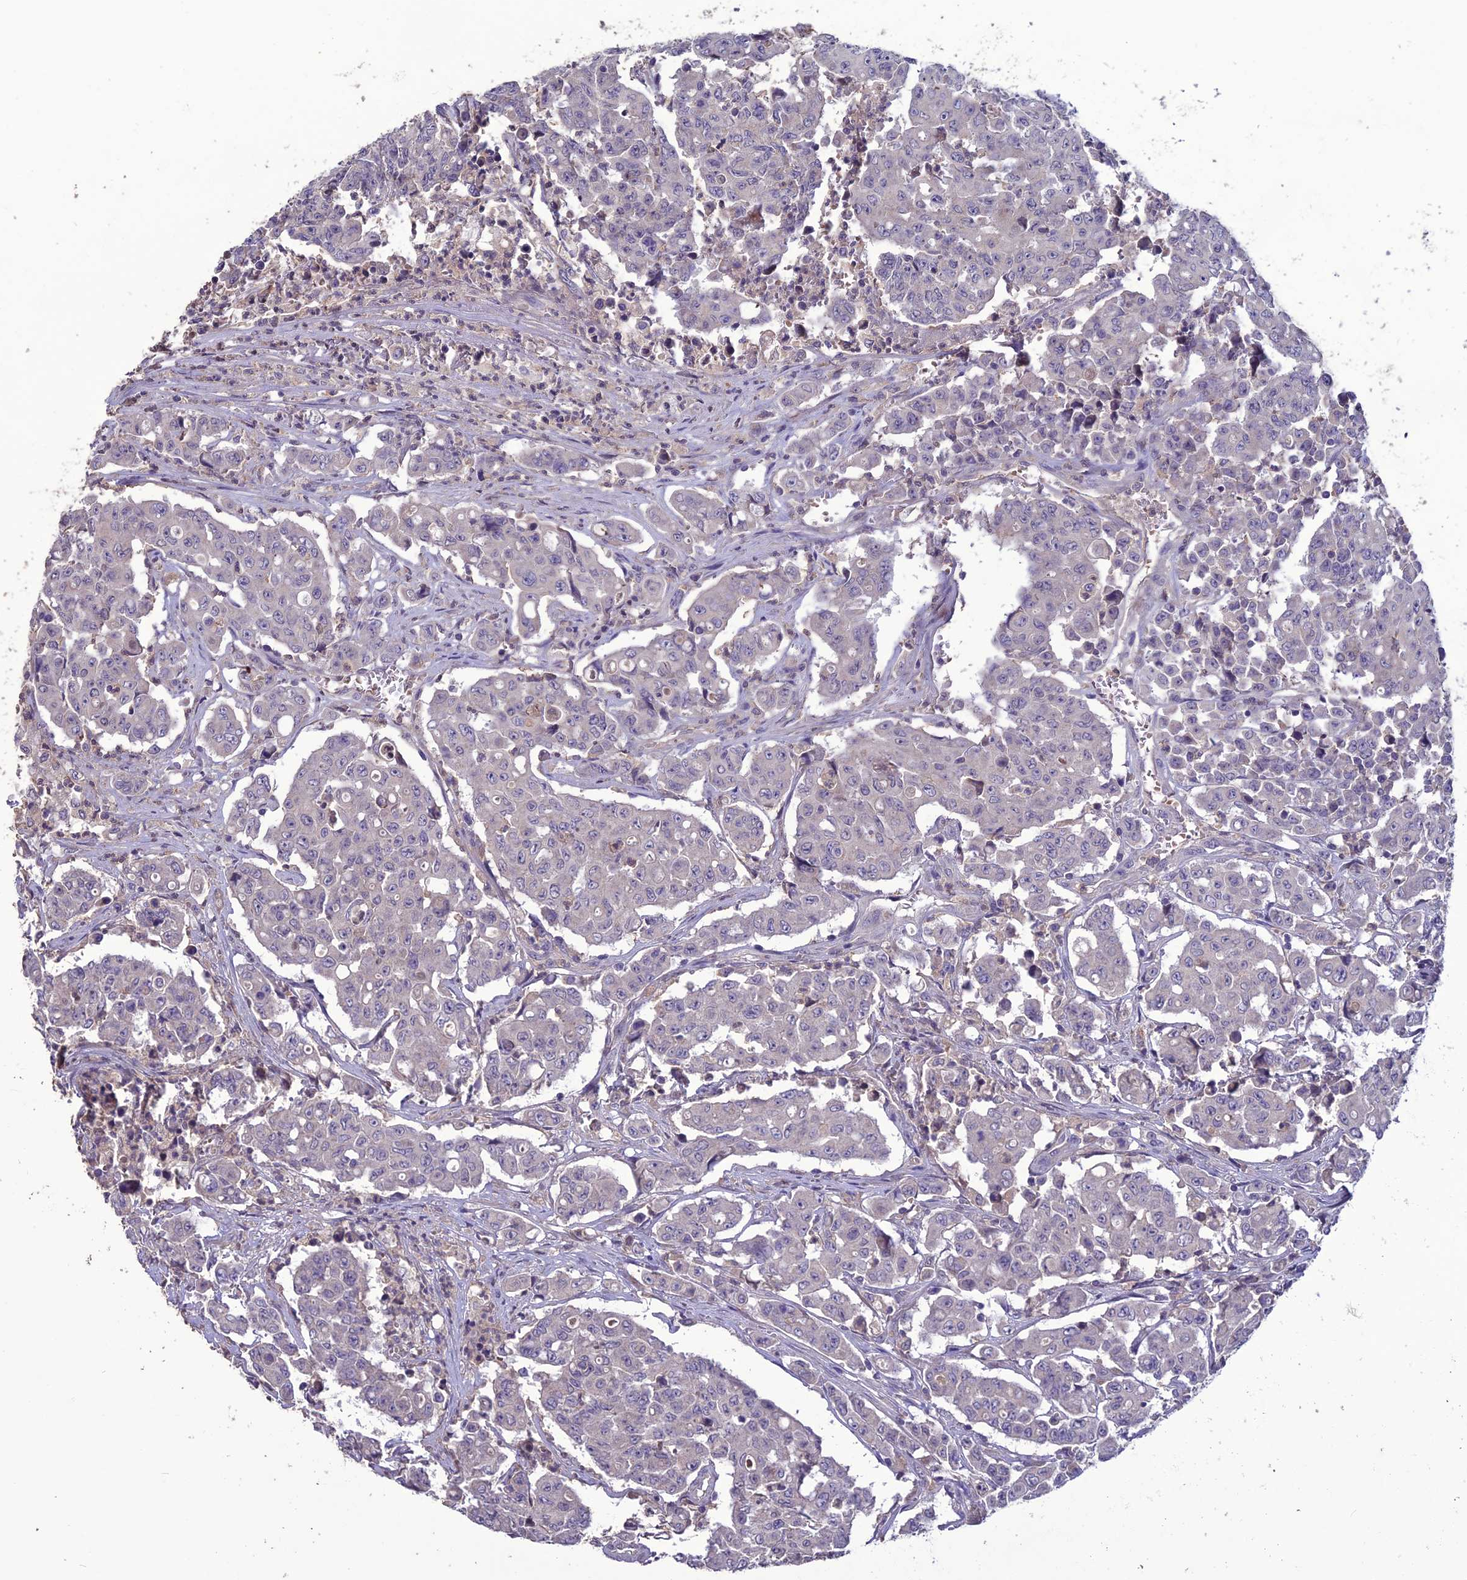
{"staining": {"intensity": "negative", "quantity": "none", "location": "none"}, "tissue": "colorectal cancer", "cell_type": "Tumor cells", "image_type": "cancer", "snomed": [{"axis": "morphology", "description": "Adenocarcinoma, NOS"}, {"axis": "topography", "description": "Colon"}], "caption": "Immunohistochemistry photomicrograph of neoplastic tissue: human adenocarcinoma (colorectal) stained with DAB (3,3'-diaminobenzidine) shows no significant protein expression in tumor cells.", "gene": "C2orf76", "patient": {"sex": "male", "age": 51}}